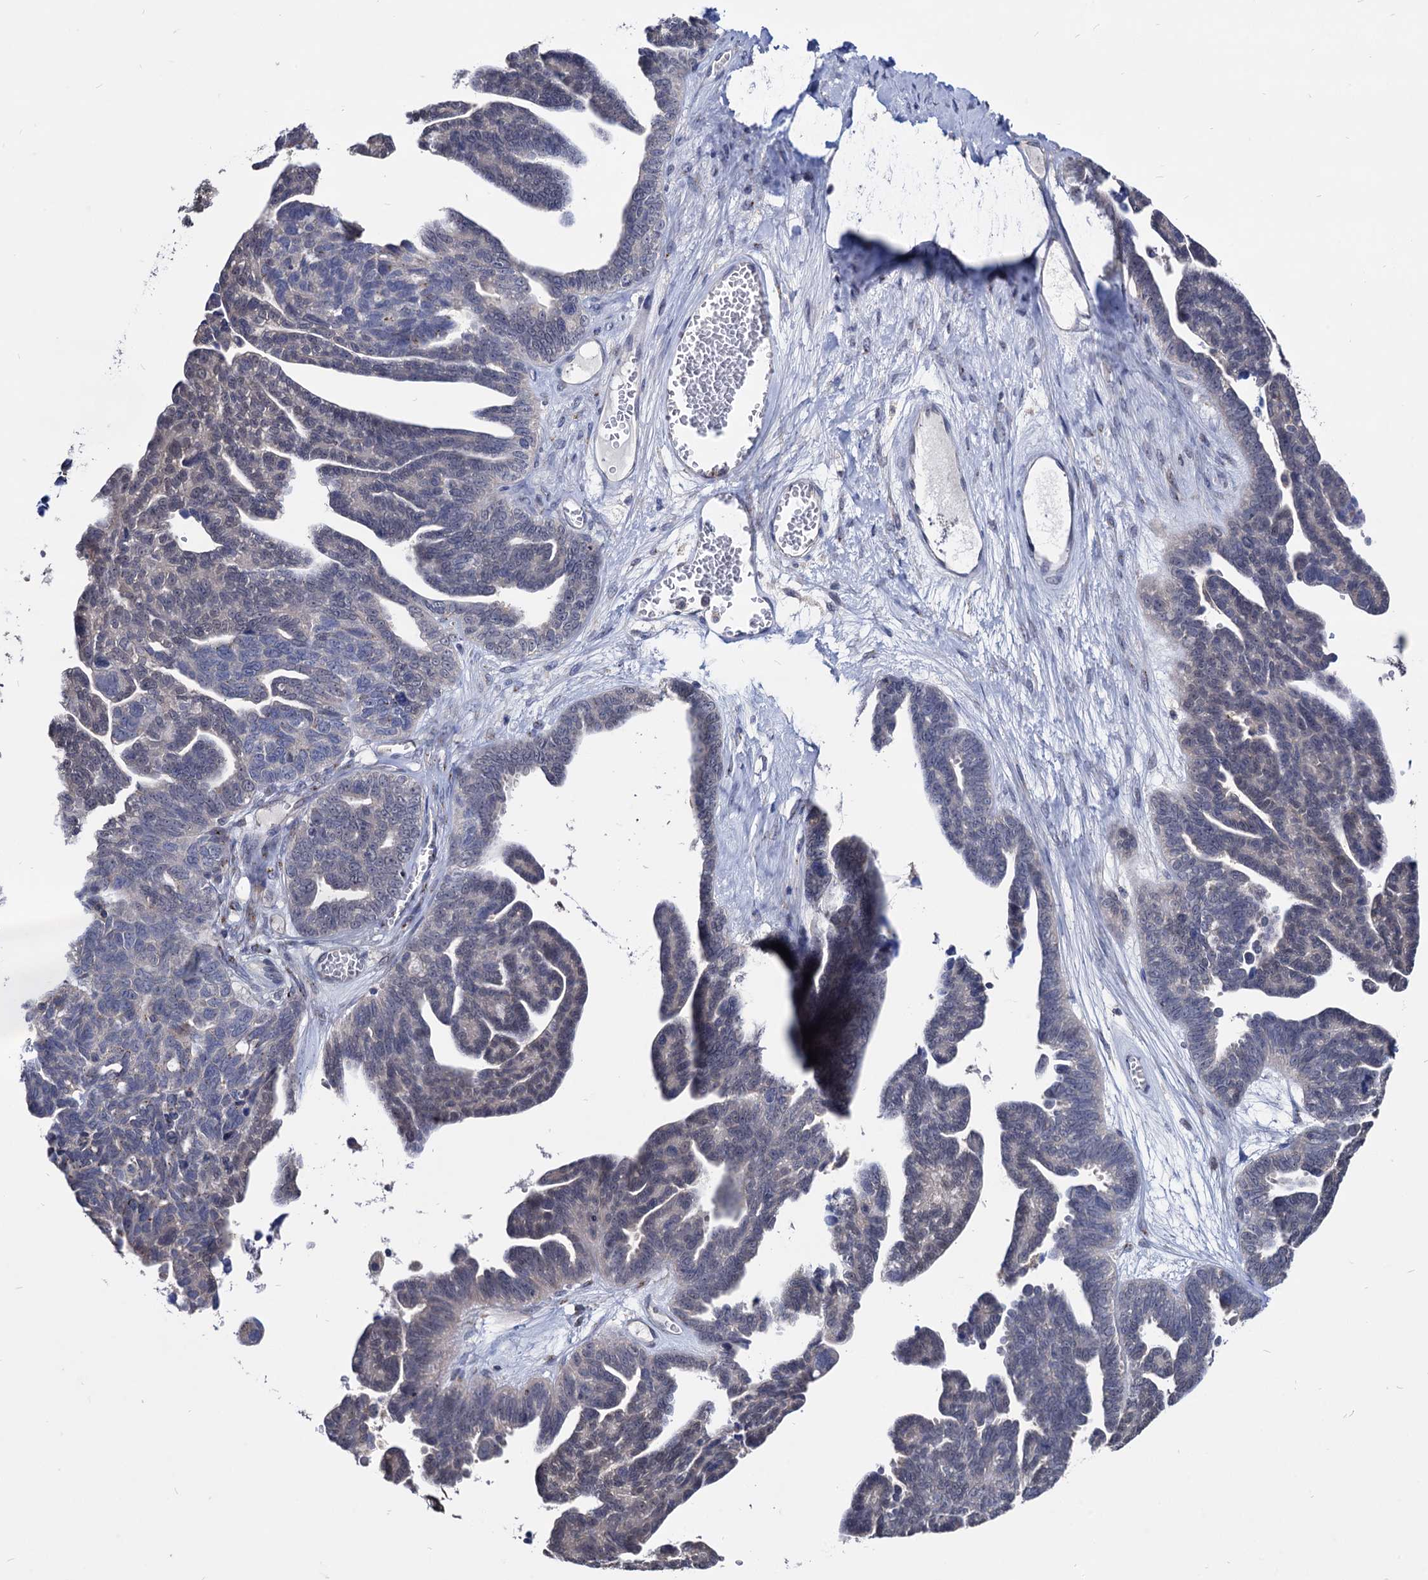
{"staining": {"intensity": "negative", "quantity": "none", "location": "none"}, "tissue": "ovarian cancer", "cell_type": "Tumor cells", "image_type": "cancer", "snomed": [{"axis": "morphology", "description": "Cystadenocarcinoma, serous, NOS"}, {"axis": "topography", "description": "Ovary"}], "caption": "The photomicrograph displays no staining of tumor cells in serous cystadenocarcinoma (ovarian). (Stains: DAB immunohistochemistry (IHC) with hematoxylin counter stain, Microscopy: brightfield microscopy at high magnification).", "gene": "ESD", "patient": {"sex": "female", "age": 79}}